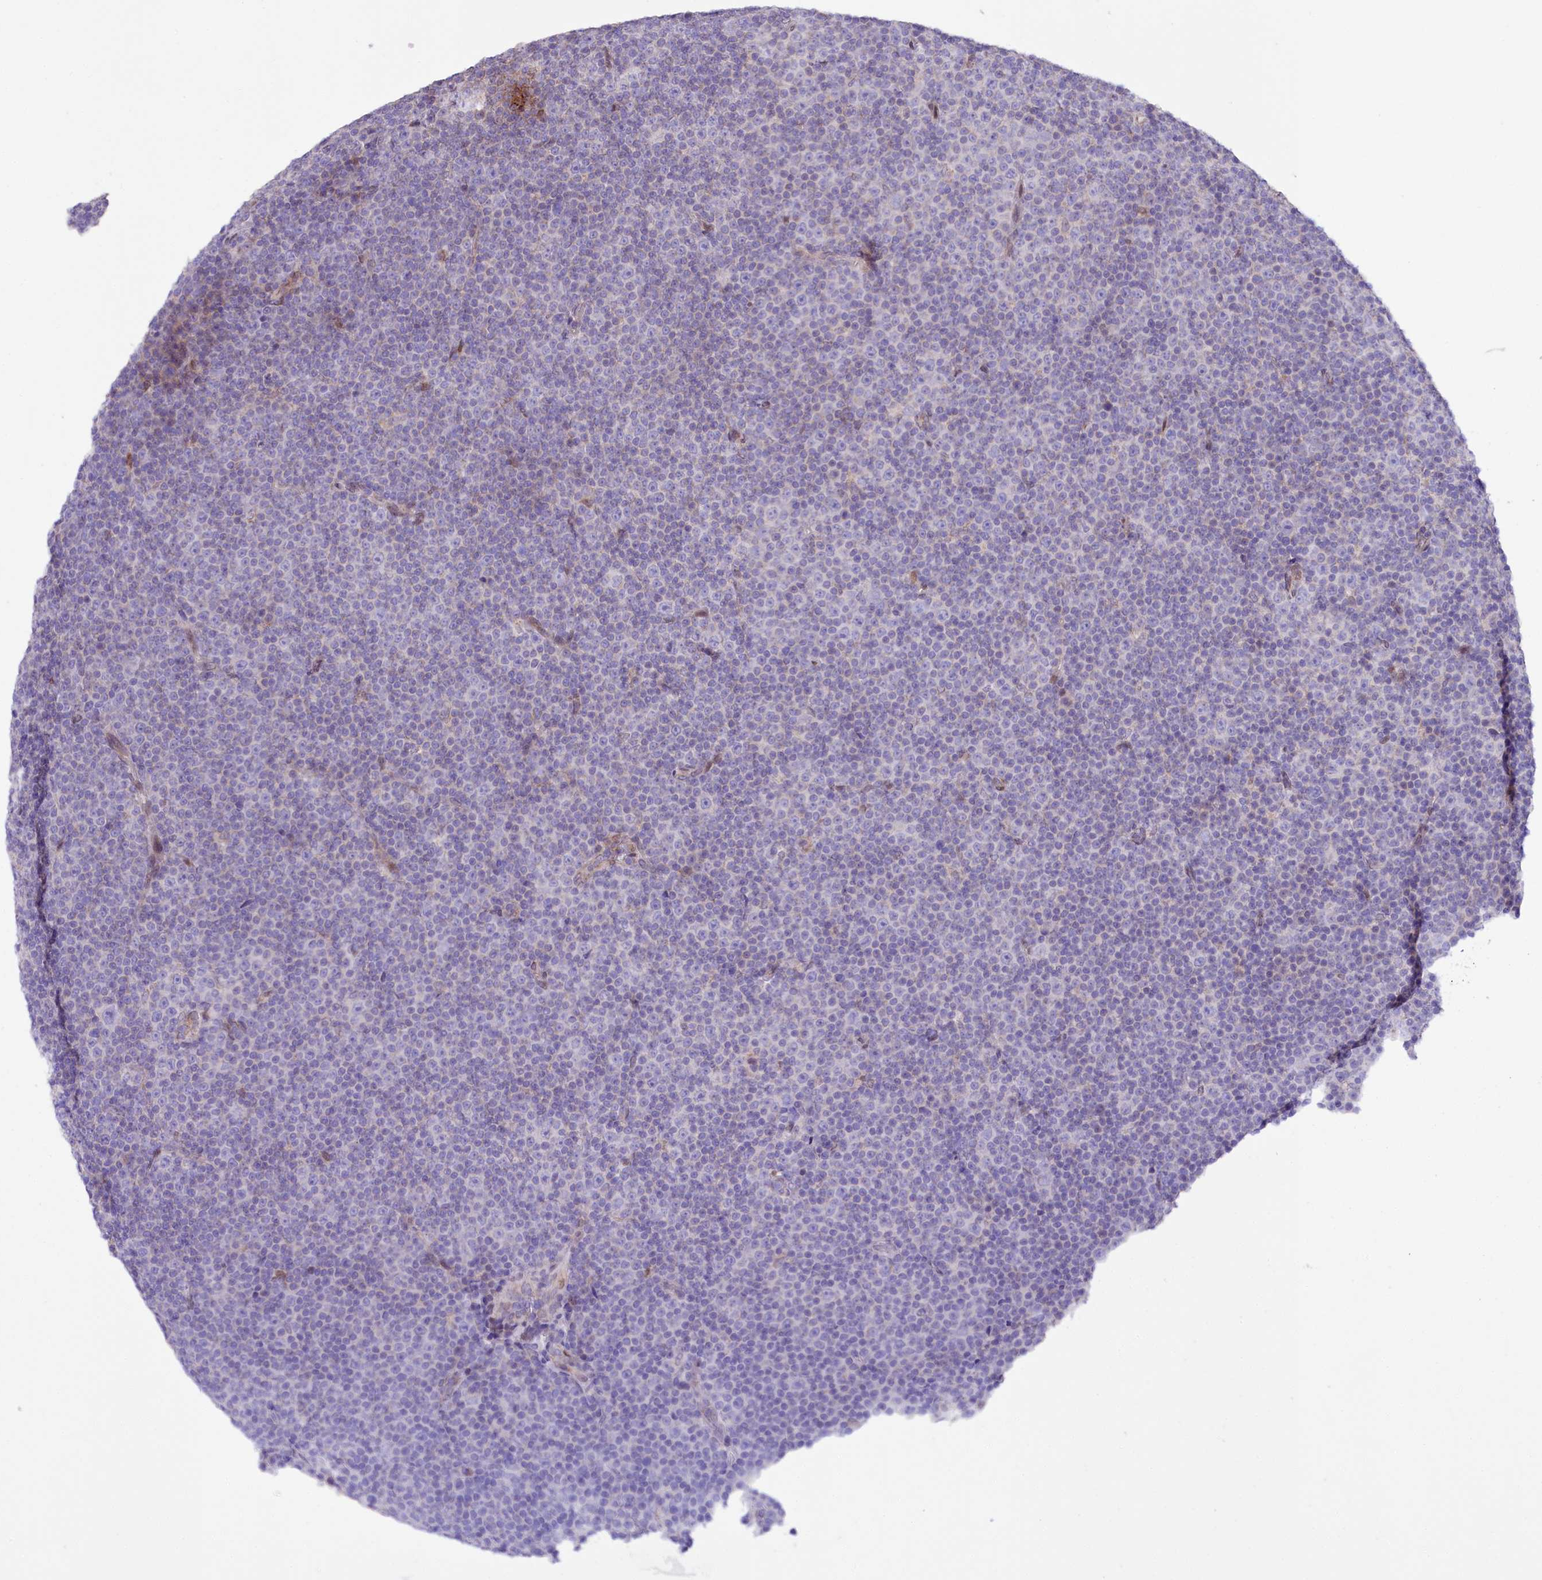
{"staining": {"intensity": "negative", "quantity": "none", "location": "none"}, "tissue": "lymphoma", "cell_type": "Tumor cells", "image_type": "cancer", "snomed": [{"axis": "morphology", "description": "Malignant lymphoma, non-Hodgkin's type, Low grade"}, {"axis": "topography", "description": "Lymph node"}], "caption": "Immunohistochemical staining of malignant lymphoma, non-Hodgkin's type (low-grade) shows no significant positivity in tumor cells.", "gene": "ZNF226", "patient": {"sex": "female", "age": 67}}